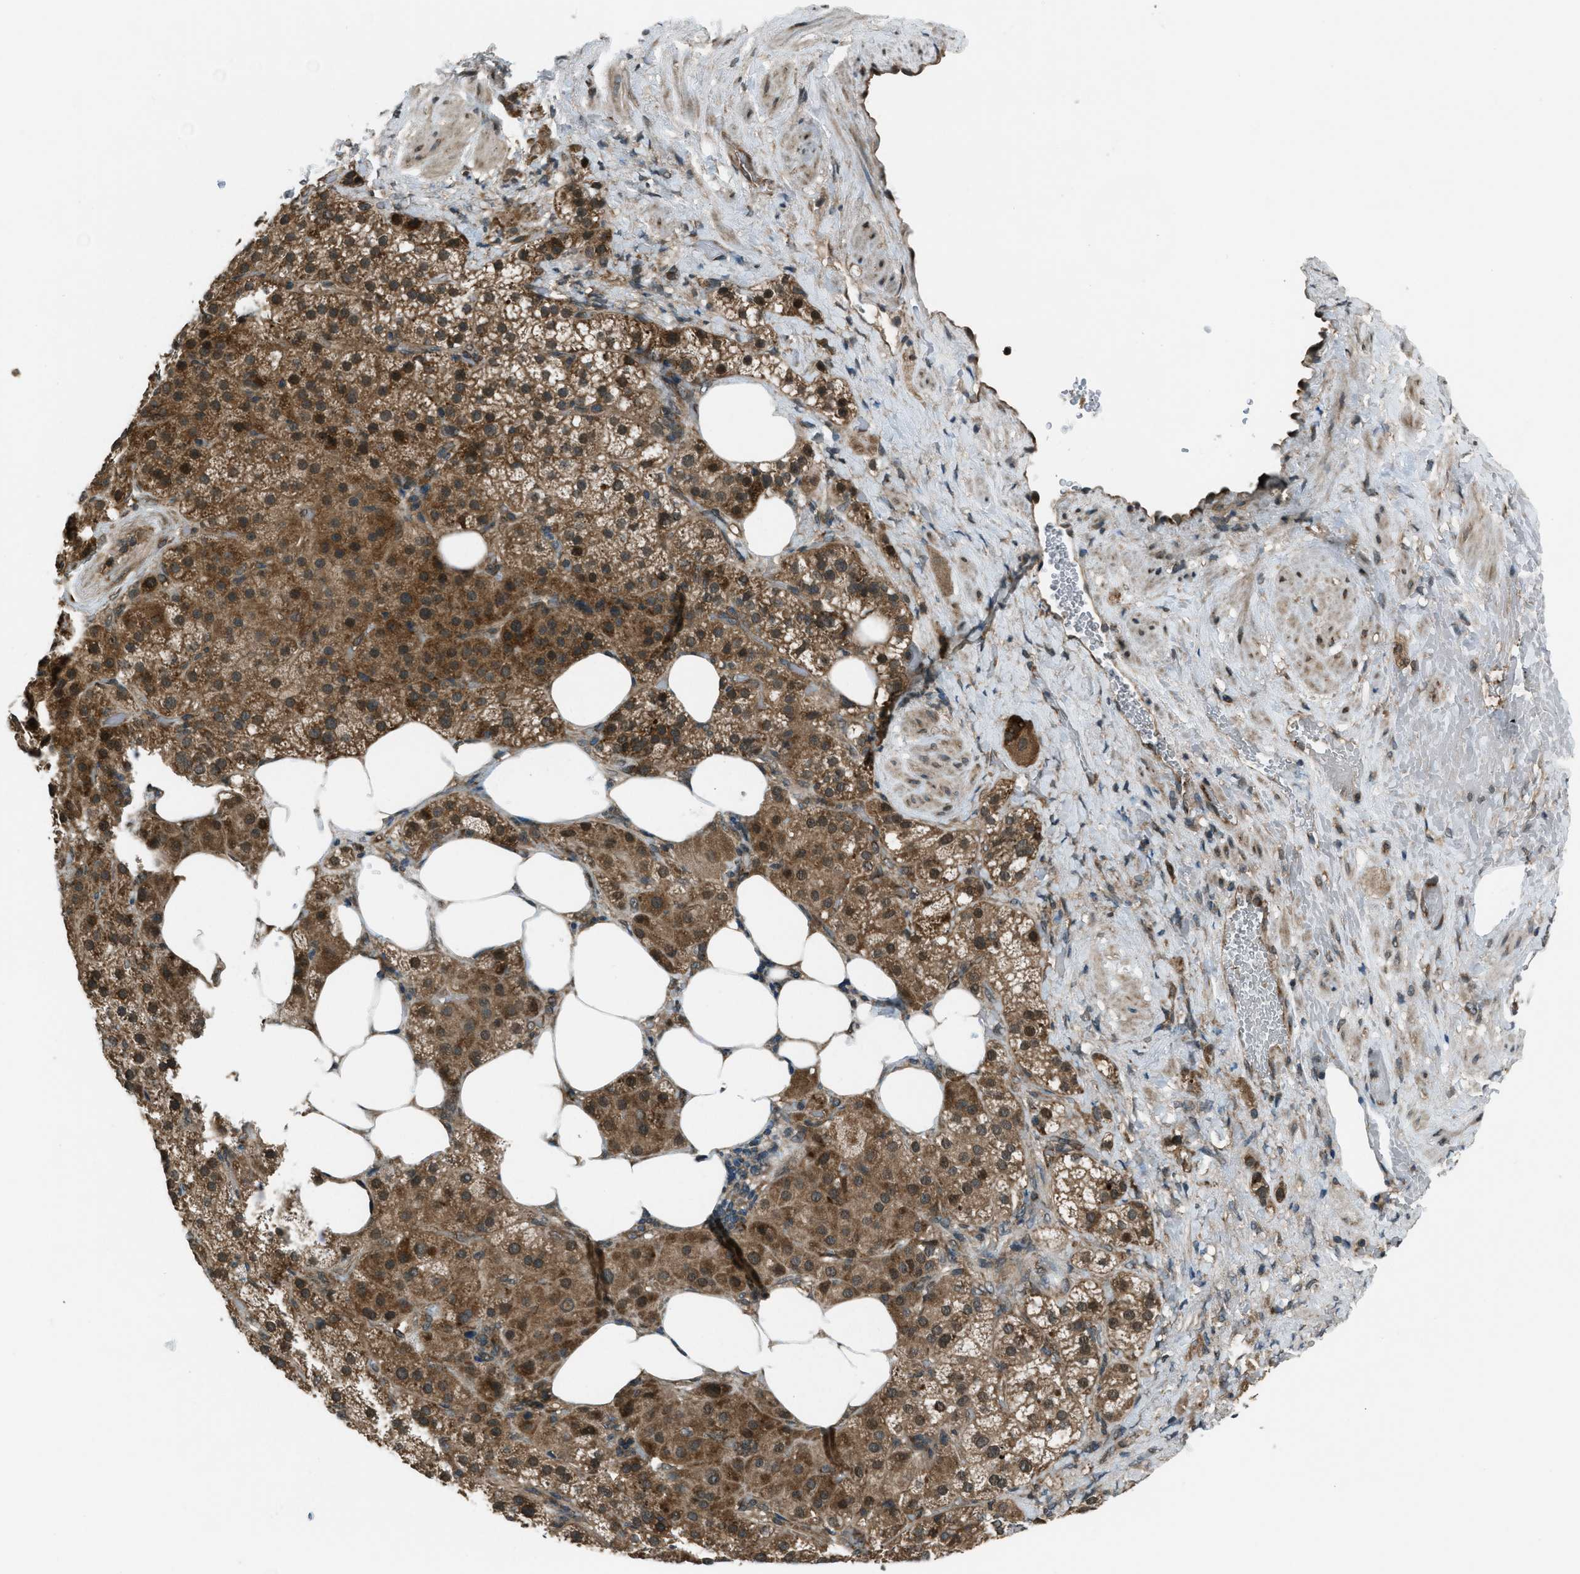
{"staining": {"intensity": "moderate", "quantity": ">75%", "location": "cytoplasmic/membranous,nuclear"}, "tissue": "adrenal gland", "cell_type": "Glandular cells", "image_type": "normal", "snomed": [{"axis": "morphology", "description": "Normal tissue, NOS"}, {"axis": "topography", "description": "Adrenal gland"}], "caption": "Protein expression analysis of unremarkable adrenal gland reveals moderate cytoplasmic/membranous,nuclear staining in approximately >75% of glandular cells.", "gene": "ASAP2", "patient": {"sex": "female", "age": 59}}